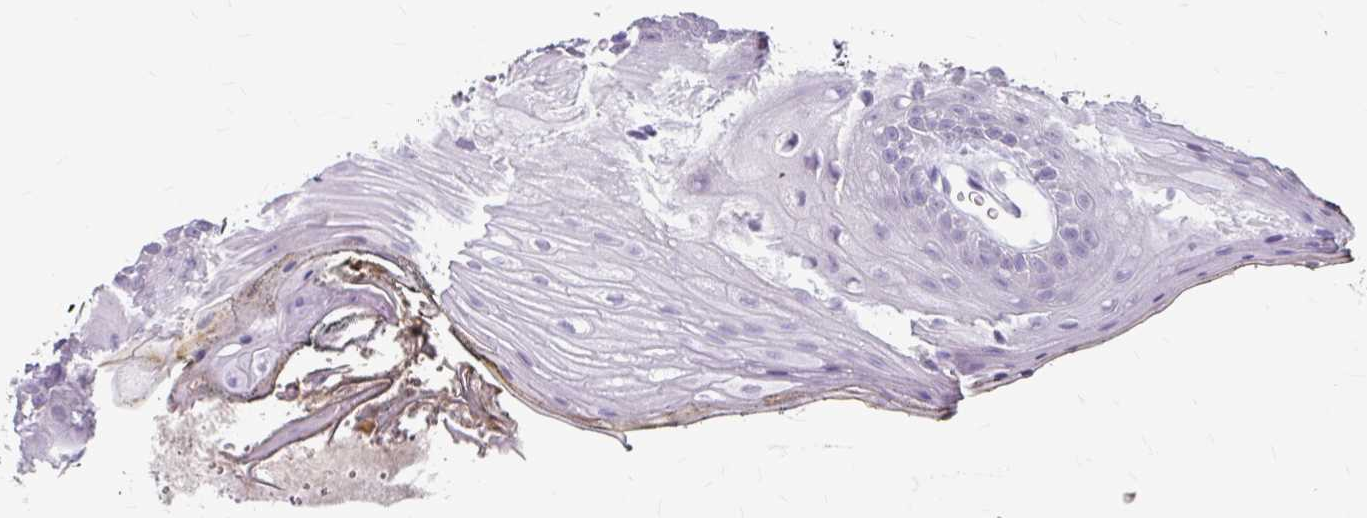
{"staining": {"intensity": "negative", "quantity": "none", "location": "none"}, "tissue": "oral mucosa", "cell_type": "Squamous epithelial cells", "image_type": "normal", "snomed": [{"axis": "morphology", "description": "Normal tissue, NOS"}, {"axis": "morphology", "description": "Squamous cell carcinoma, NOS"}, {"axis": "topography", "description": "Oral tissue"}, {"axis": "topography", "description": "Head-Neck"}], "caption": "Histopathology image shows no significant protein staining in squamous epithelial cells of unremarkable oral mucosa. Nuclei are stained in blue.", "gene": "ANKRD1", "patient": {"sex": "female", "age": 81}}